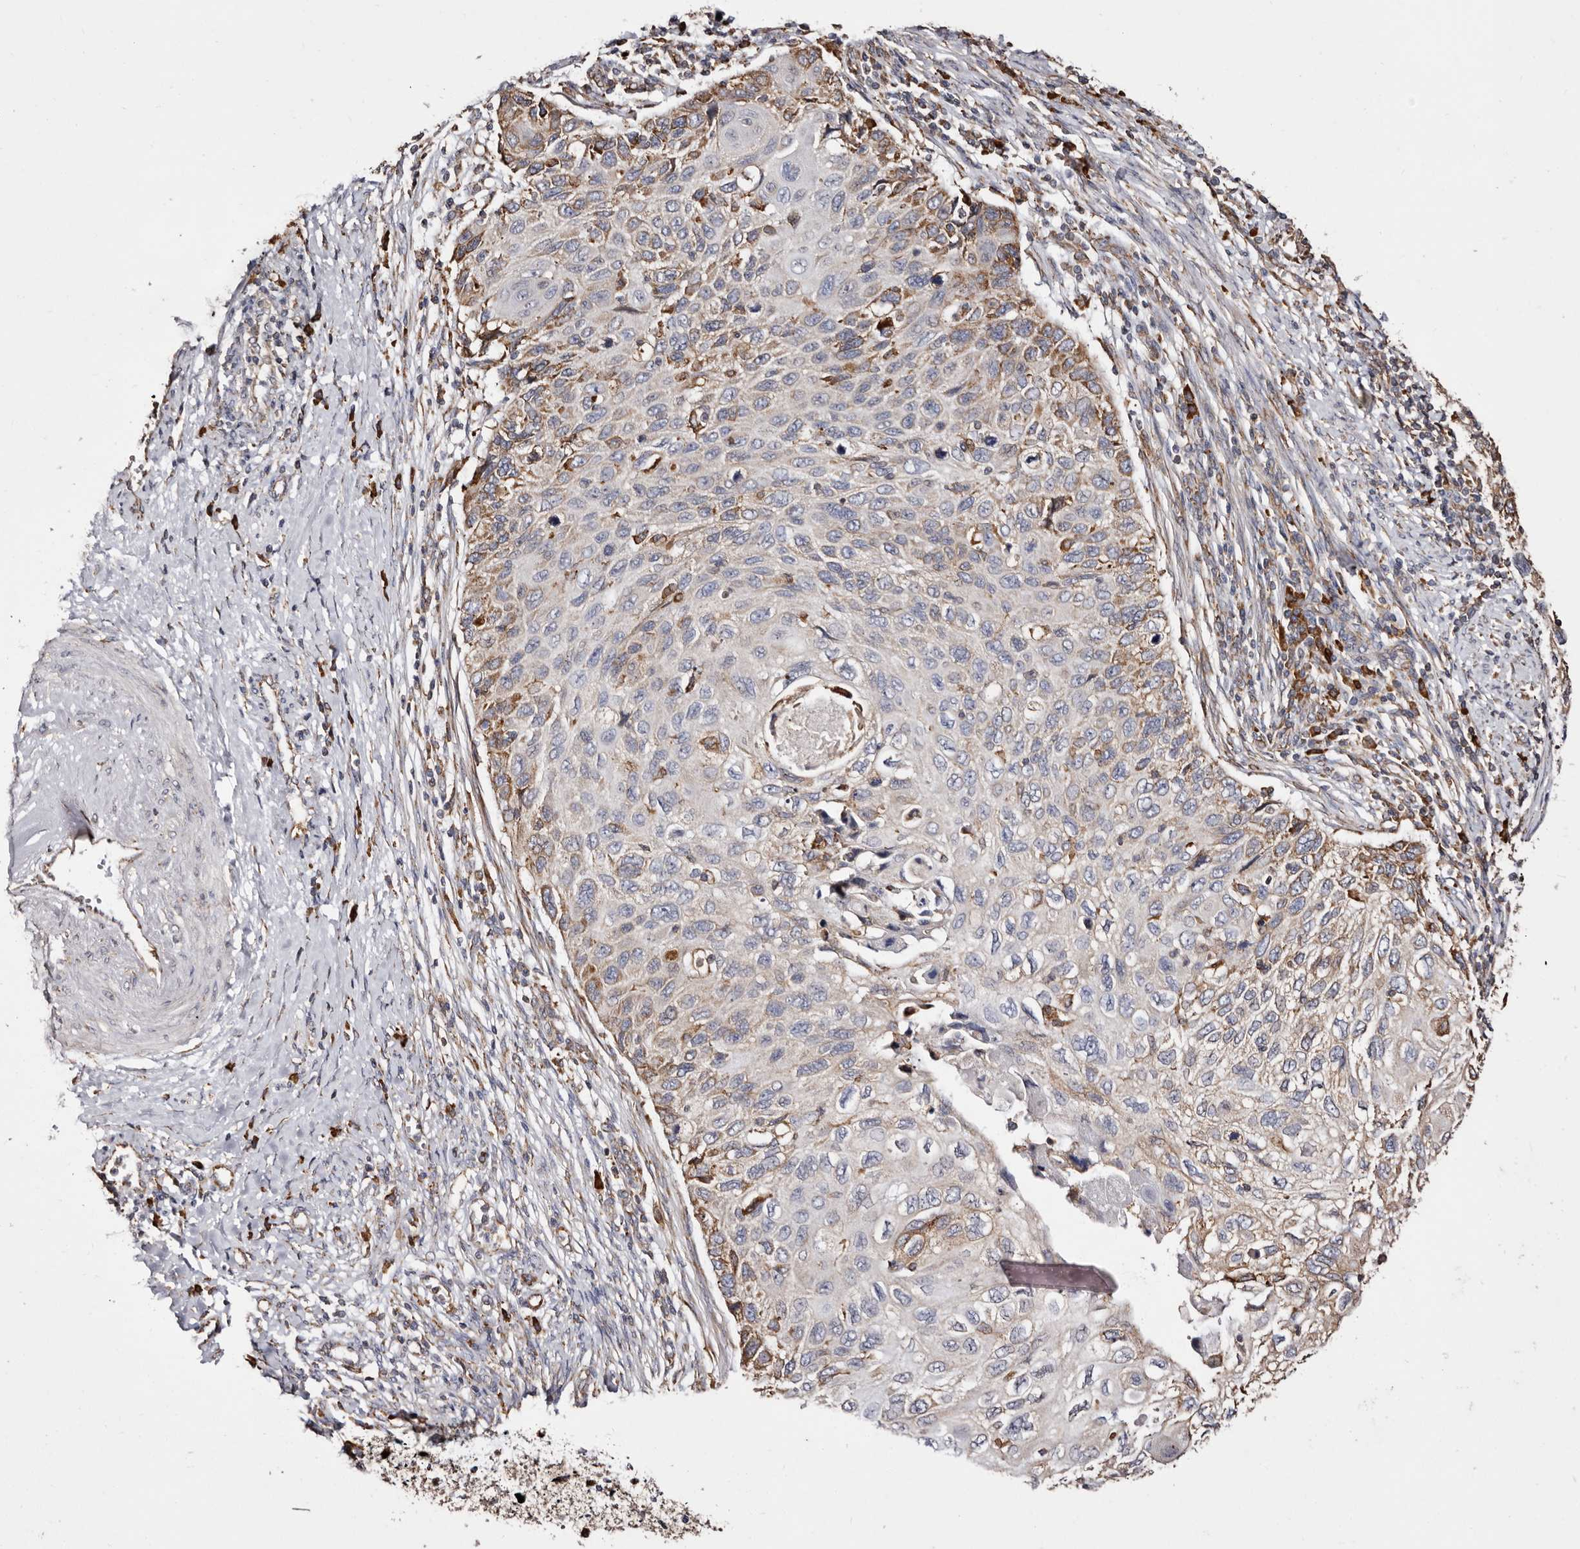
{"staining": {"intensity": "moderate", "quantity": "25%-75%", "location": "cytoplasmic/membranous"}, "tissue": "cervical cancer", "cell_type": "Tumor cells", "image_type": "cancer", "snomed": [{"axis": "morphology", "description": "Squamous cell carcinoma, NOS"}, {"axis": "topography", "description": "Cervix"}], "caption": "Immunohistochemistry of squamous cell carcinoma (cervical) shows medium levels of moderate cytoplasmic/membranous positivity in approximately 25%-75% of tumor cells.", "gene": "ACBD6", "patient": {"sex": "female", "age": 70}}